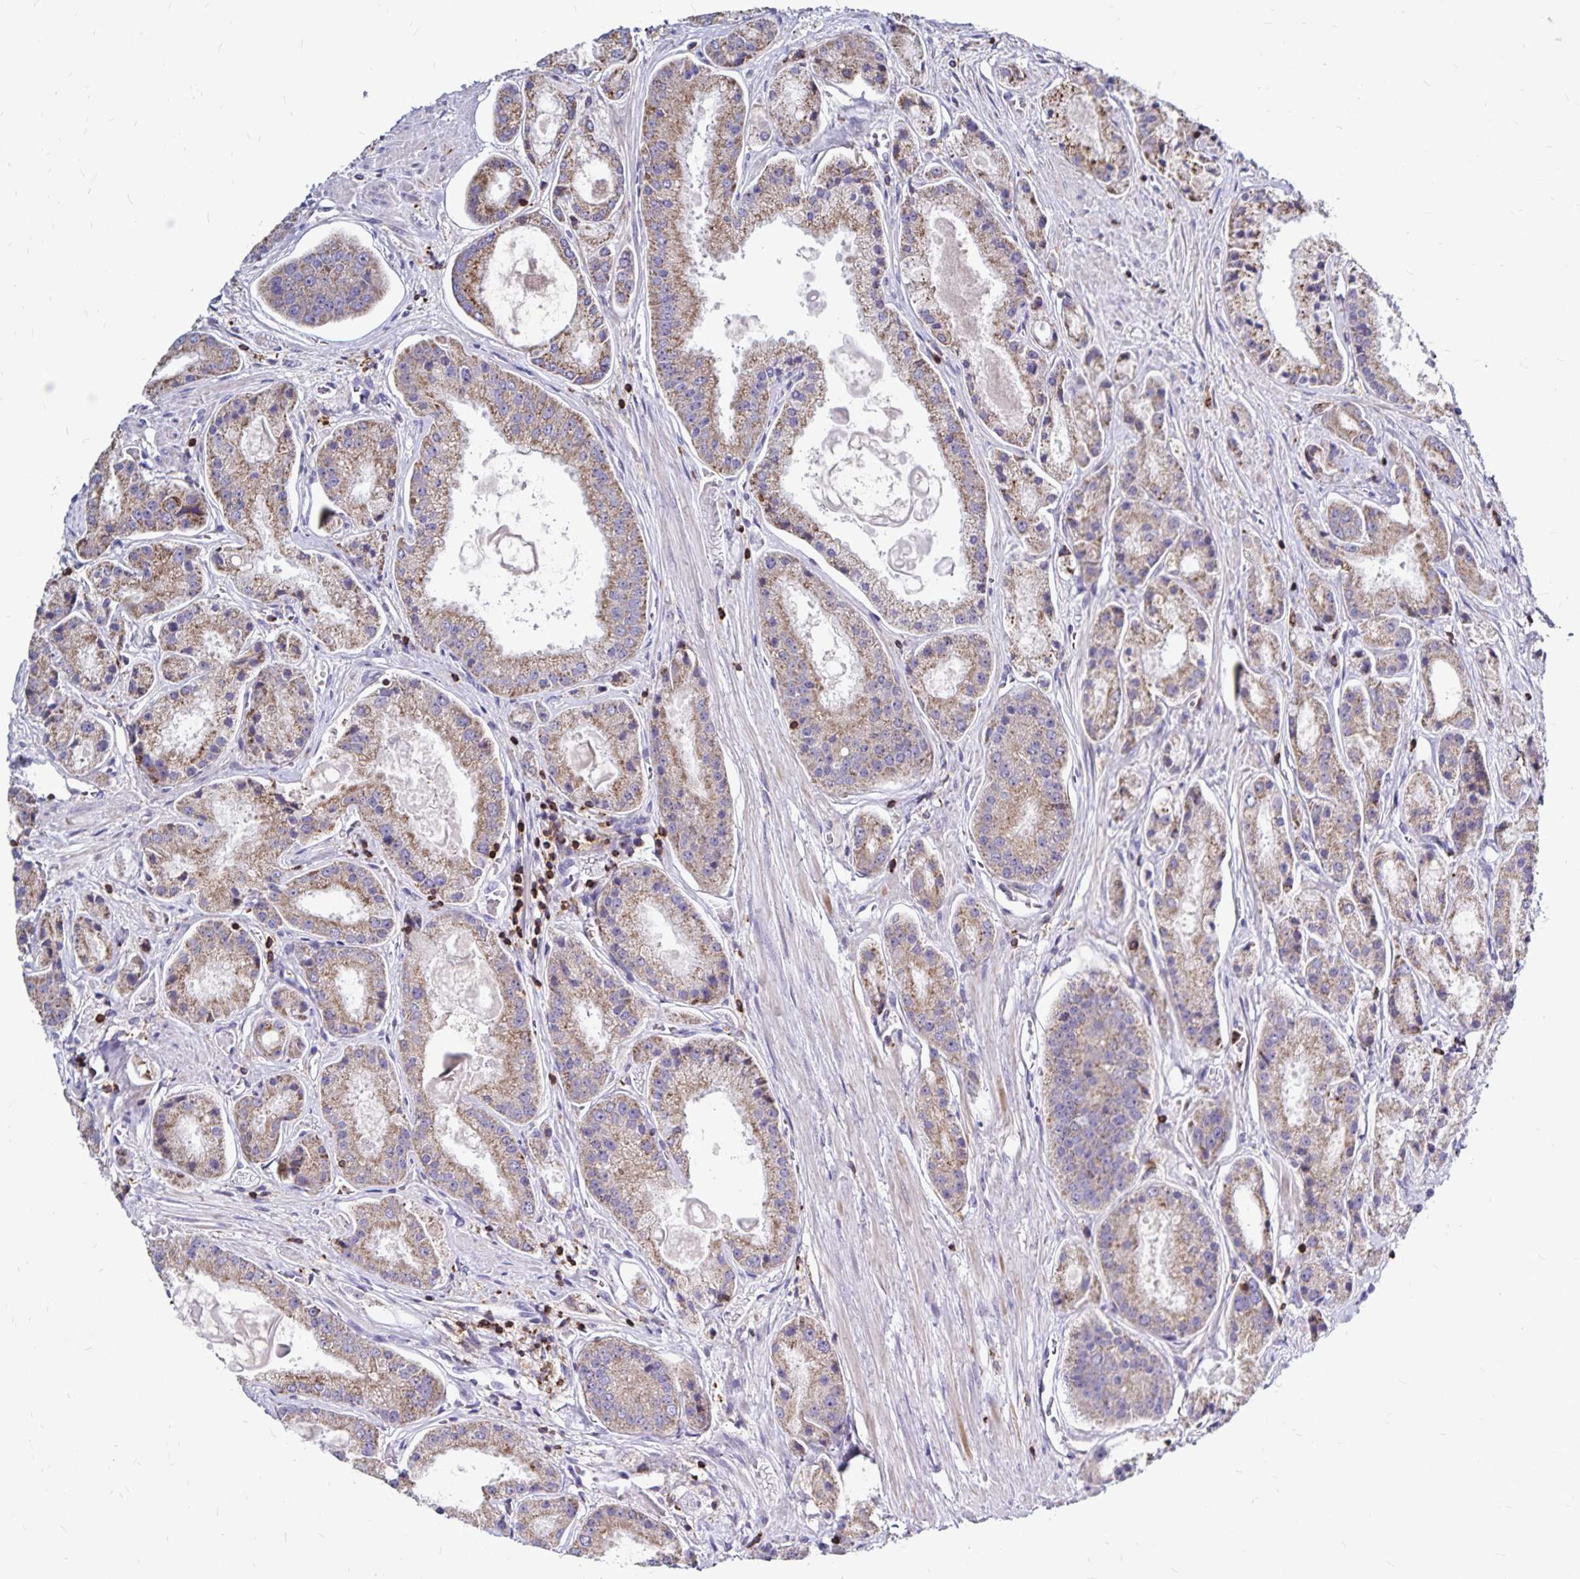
{"staining": {"intensity": "moderate", "quantity": ">75%", "location": "cytoplasmic/membranous"}, "tissue": "prostate cancer", "cell_type": "Tumor cells", "image_type": "cancer", "snomed": [{"axis": "morphology", "description": "Adenocarcinoma, High grade"}, {"axis": "topography", "description": "Prostate"}], "caption": "The photomicrograph displays immunohistochemical staining of prostate cancer. There is moderate cytoplasmic/membranous staining is seen in approximately >75% of tumor cells.", "gene": "NAGPA", "patient": {"sex": "male", "age": 67}}